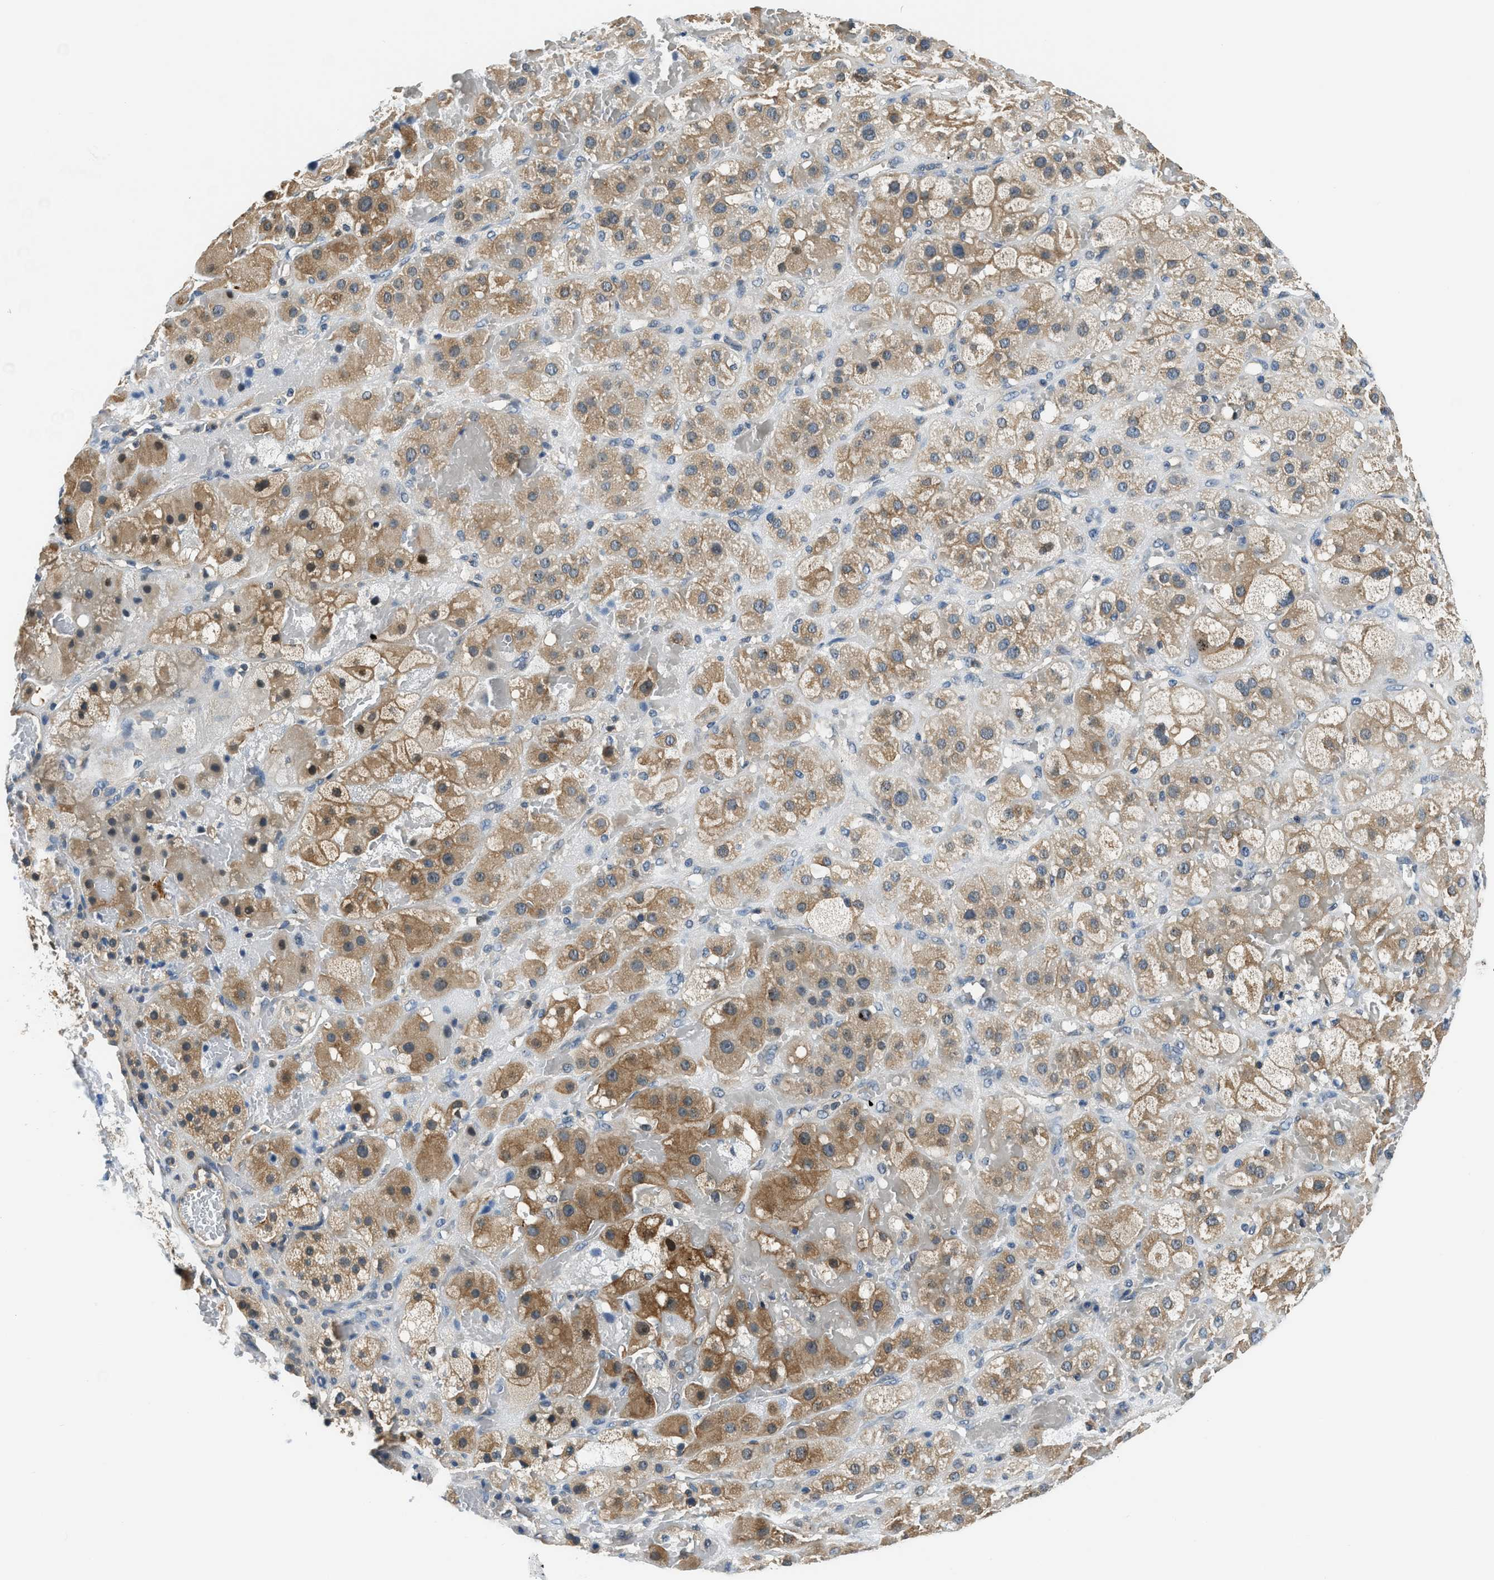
{"staining": {"intensity": "moderate", "quantity": ">75%", "location": "cytoplasmic/membranous"}, "tissue": "adrenal gland", "cell_type": "Glandular cells", "image_type": "normal", "snomed": [{"axis": "morphology", "description": "Normal tissue, NOS"}, {"axis": "topography", "description": "Adrenal gland"}], "caption": "DAB immunohistochemical staining of unremarkable human adrenal gland reveals moderate cytoplasmic/membranous protein positivity in approximately >75% of glandular cells. The staining was performed using DAB (3,3'-diaminobenzidine) to visualize the protein expression in brown, while the nuclei were stained in blue with hematoxylin (Magnification: 20x).", "gene": "CBLB", "patient": {"sex": "female", "age": 47}}